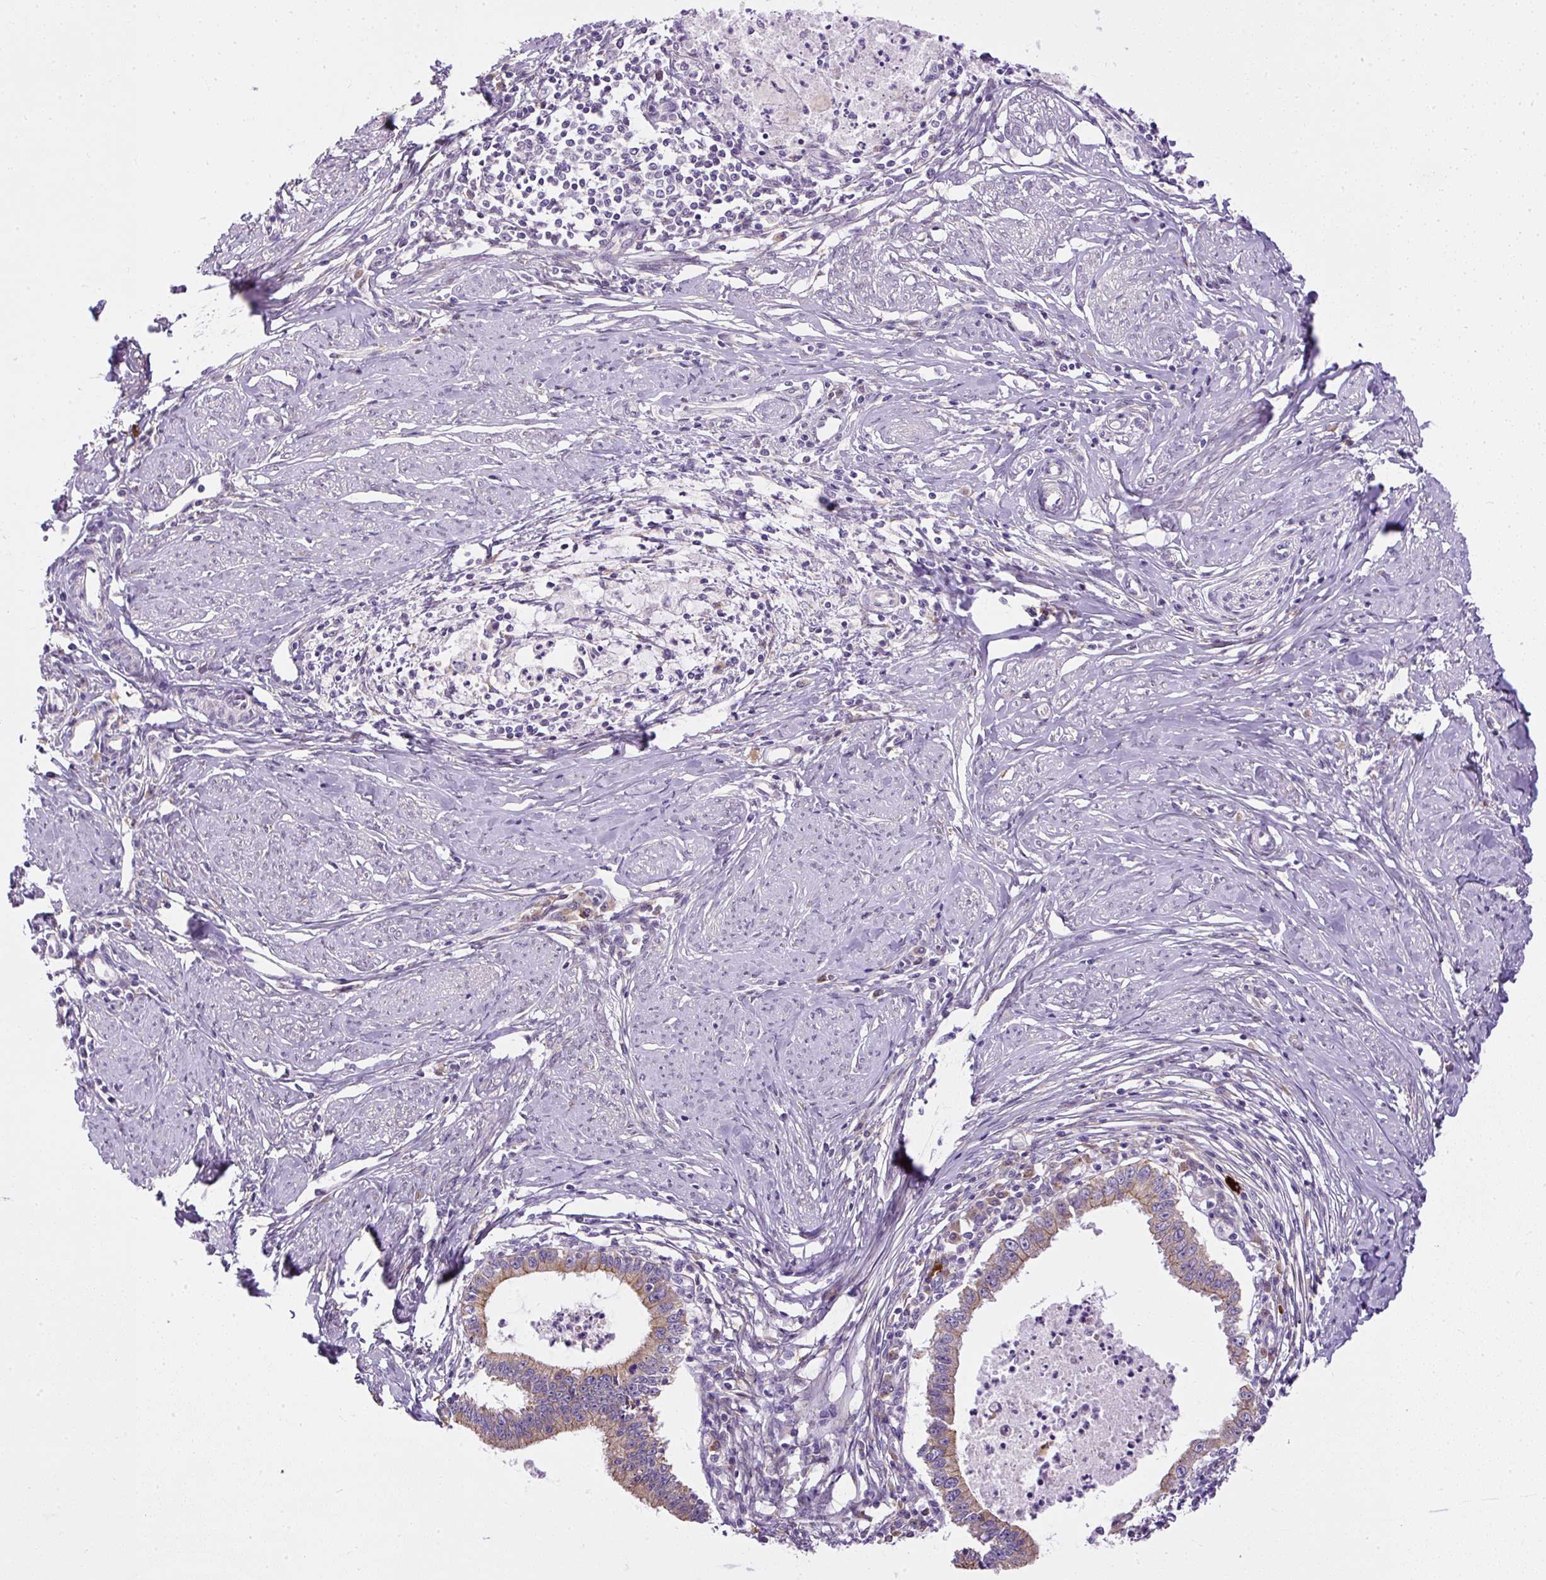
{"staining": {"intensity": "weak", "quantity": ">75%", "location": "cytoplasmic/membranous"}, "tissue": "cervical cancer", "cell_type": "Tumor cells", "image_type": "cancer", "snomed": [{"axis": "morphology", "description": "Adenocarcinoma, NOS"}, {"axis": "topography", "description": "Cervix"}], "caption": "Human cervical cancer (adenocarcinoma) stained for a protein (brown) exhibits weak cytoplasmic/membranous positive expression in approximately >75% of tumor cells.", "gene": "FAM149A", "patient": {"sex": "female", "age": 36}}